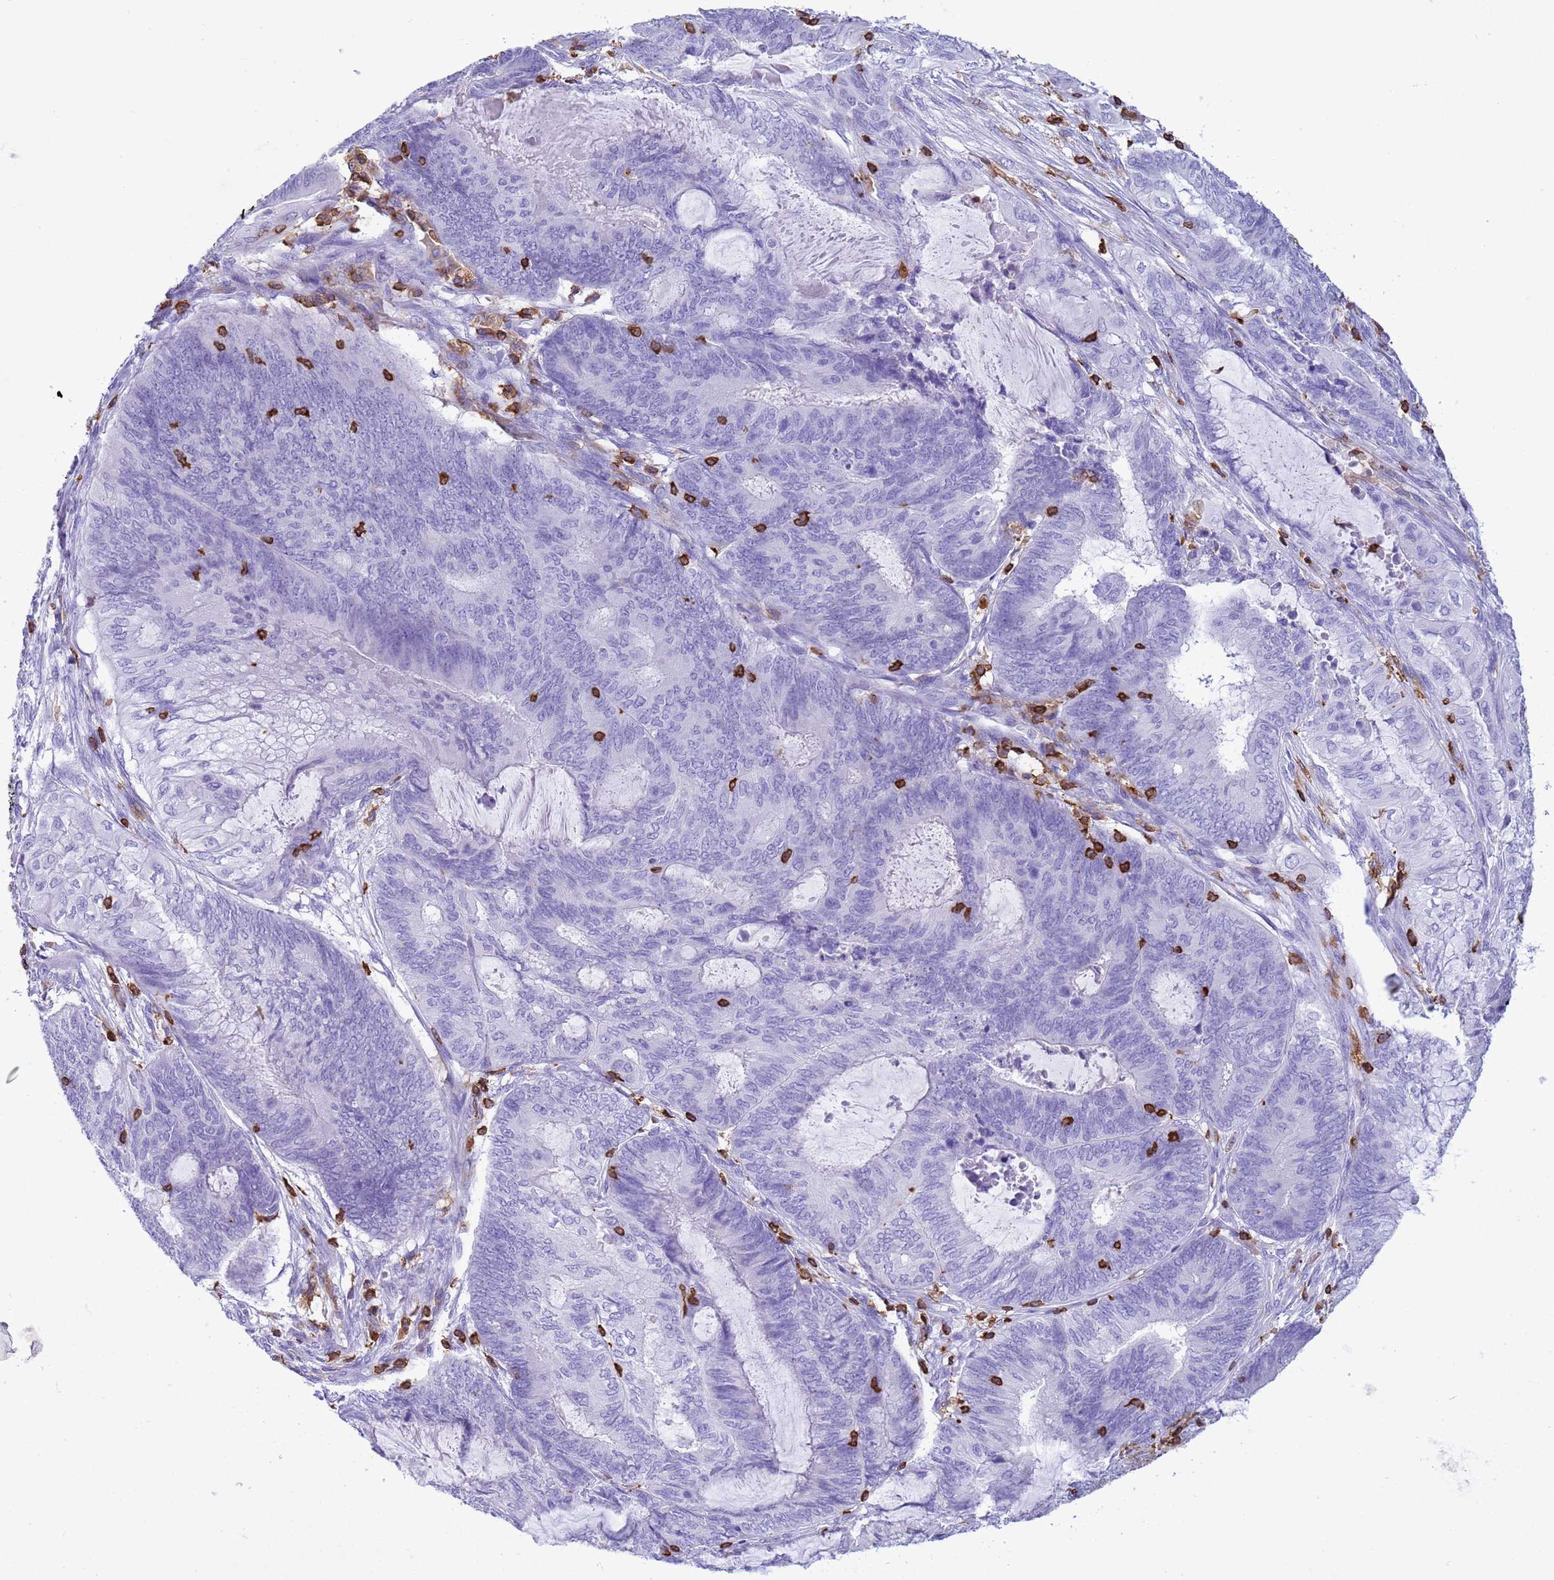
{"staining": {"intensity": "negative", "quantity": "none", "location": "none"}, "tissue": "endometrial cancer", "cell_type": "Tumor cells", "image_type": "cancer", "snomed": [{"axis": "morphology", "description": "Adenocarcinoma, NOS"}, {"axis": "topography", "description": "Uterus"}, {"axis": "topography", "description": "Endometrium"}], "caption": "This is an immunohistochemistry (IHC) image of human endometrial cancer. There is no positivity in tumor cells.", "gene": "IRF5", "patient": {"sex": "female", "age": 70}}